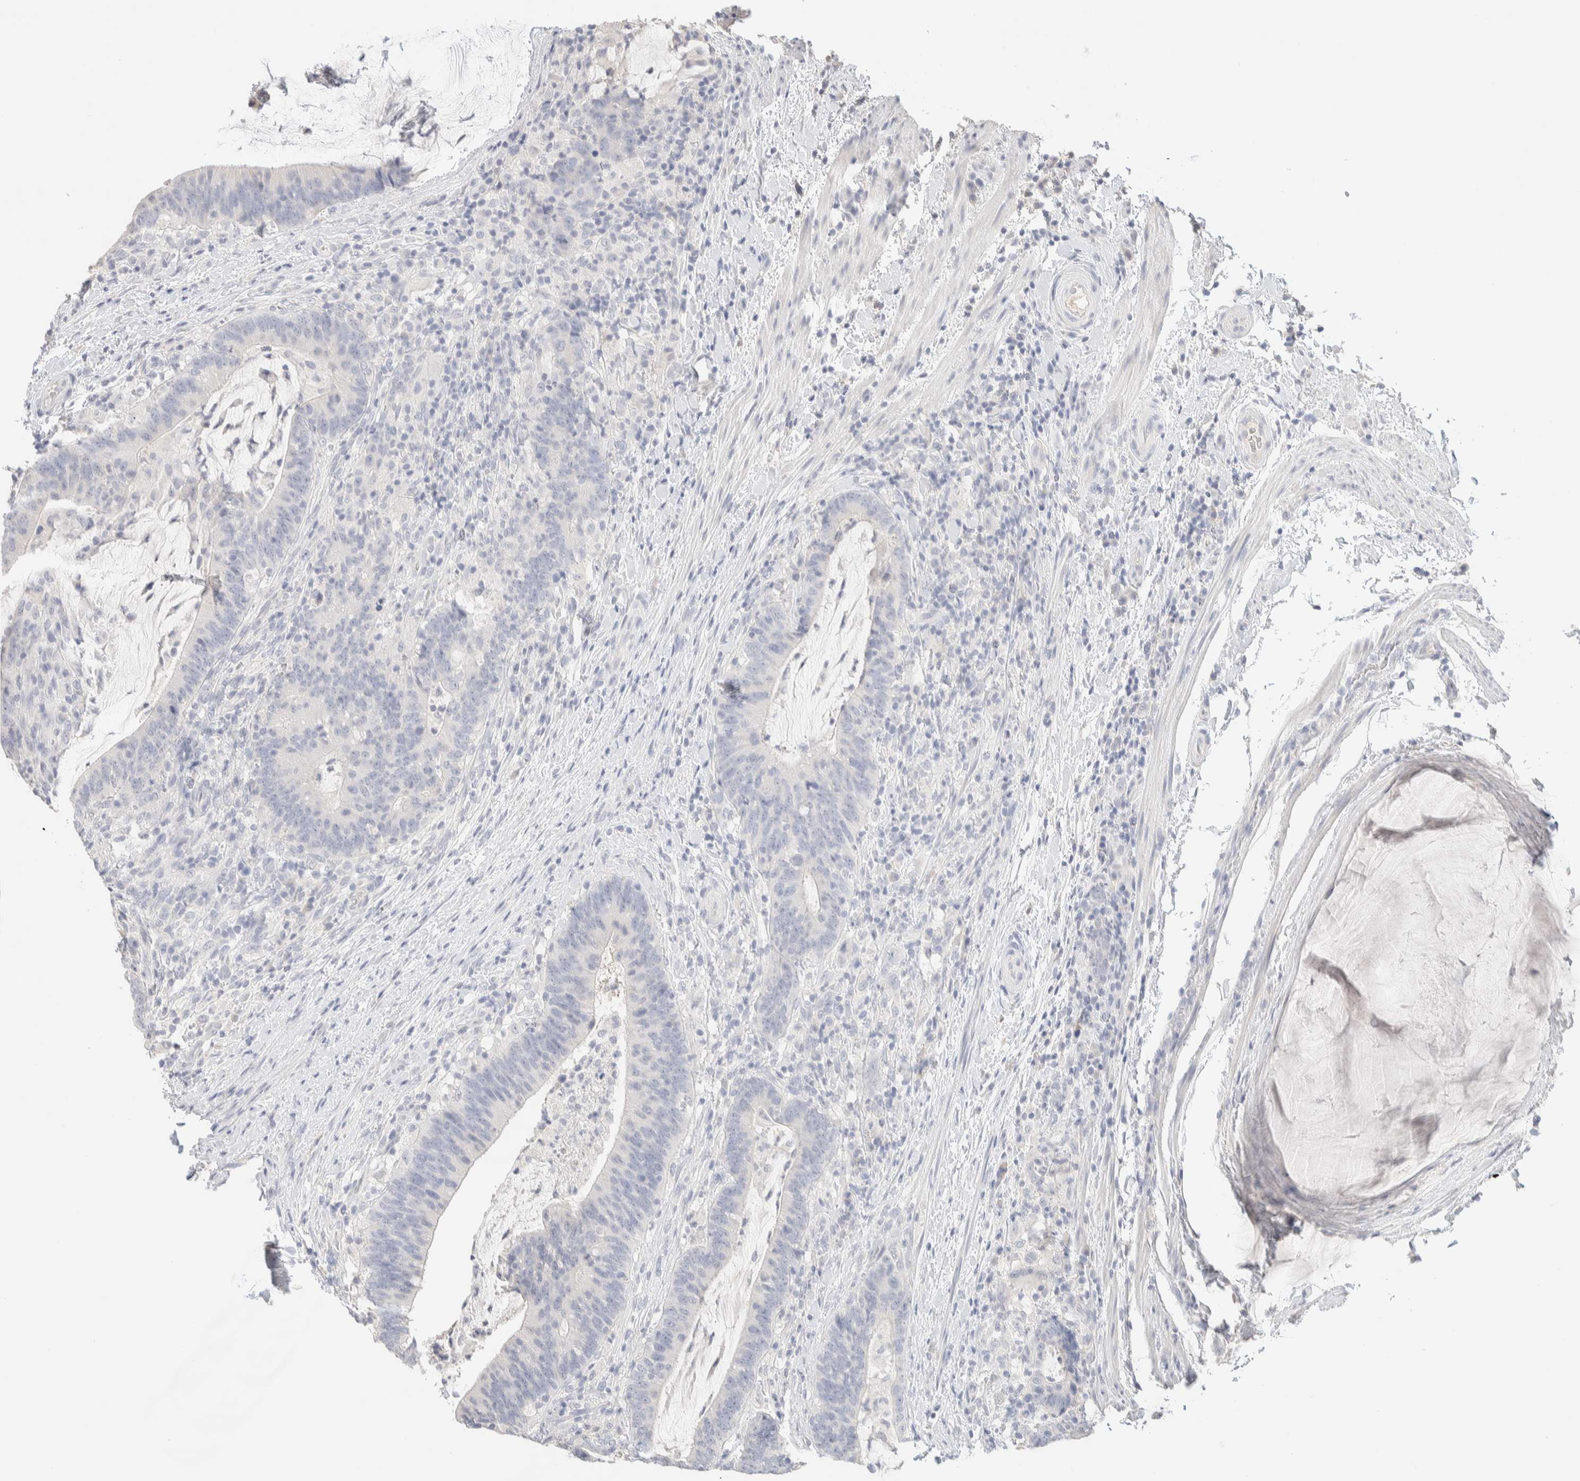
{"staining": {"intensity": "negative", "quantity": "none", "location": "none"}, "tissue": "colorectal cancer", "cell_type": "Tumor cells", "image_type": "cancer", "snomed": [{"axis": "morphology", "description": "Adenocarcinoma, NOS"}, {"axis": "topography", "description": "Colon"}], "caption": "DAB (3,3'-diaminobenzidine) immunohistochemical staining of human colorectal cancer (adenocarcinoma) reveals no significant staining in tumor cells.", "gene": "RIDA", "patient": {"sex": "female", "age": 66}}